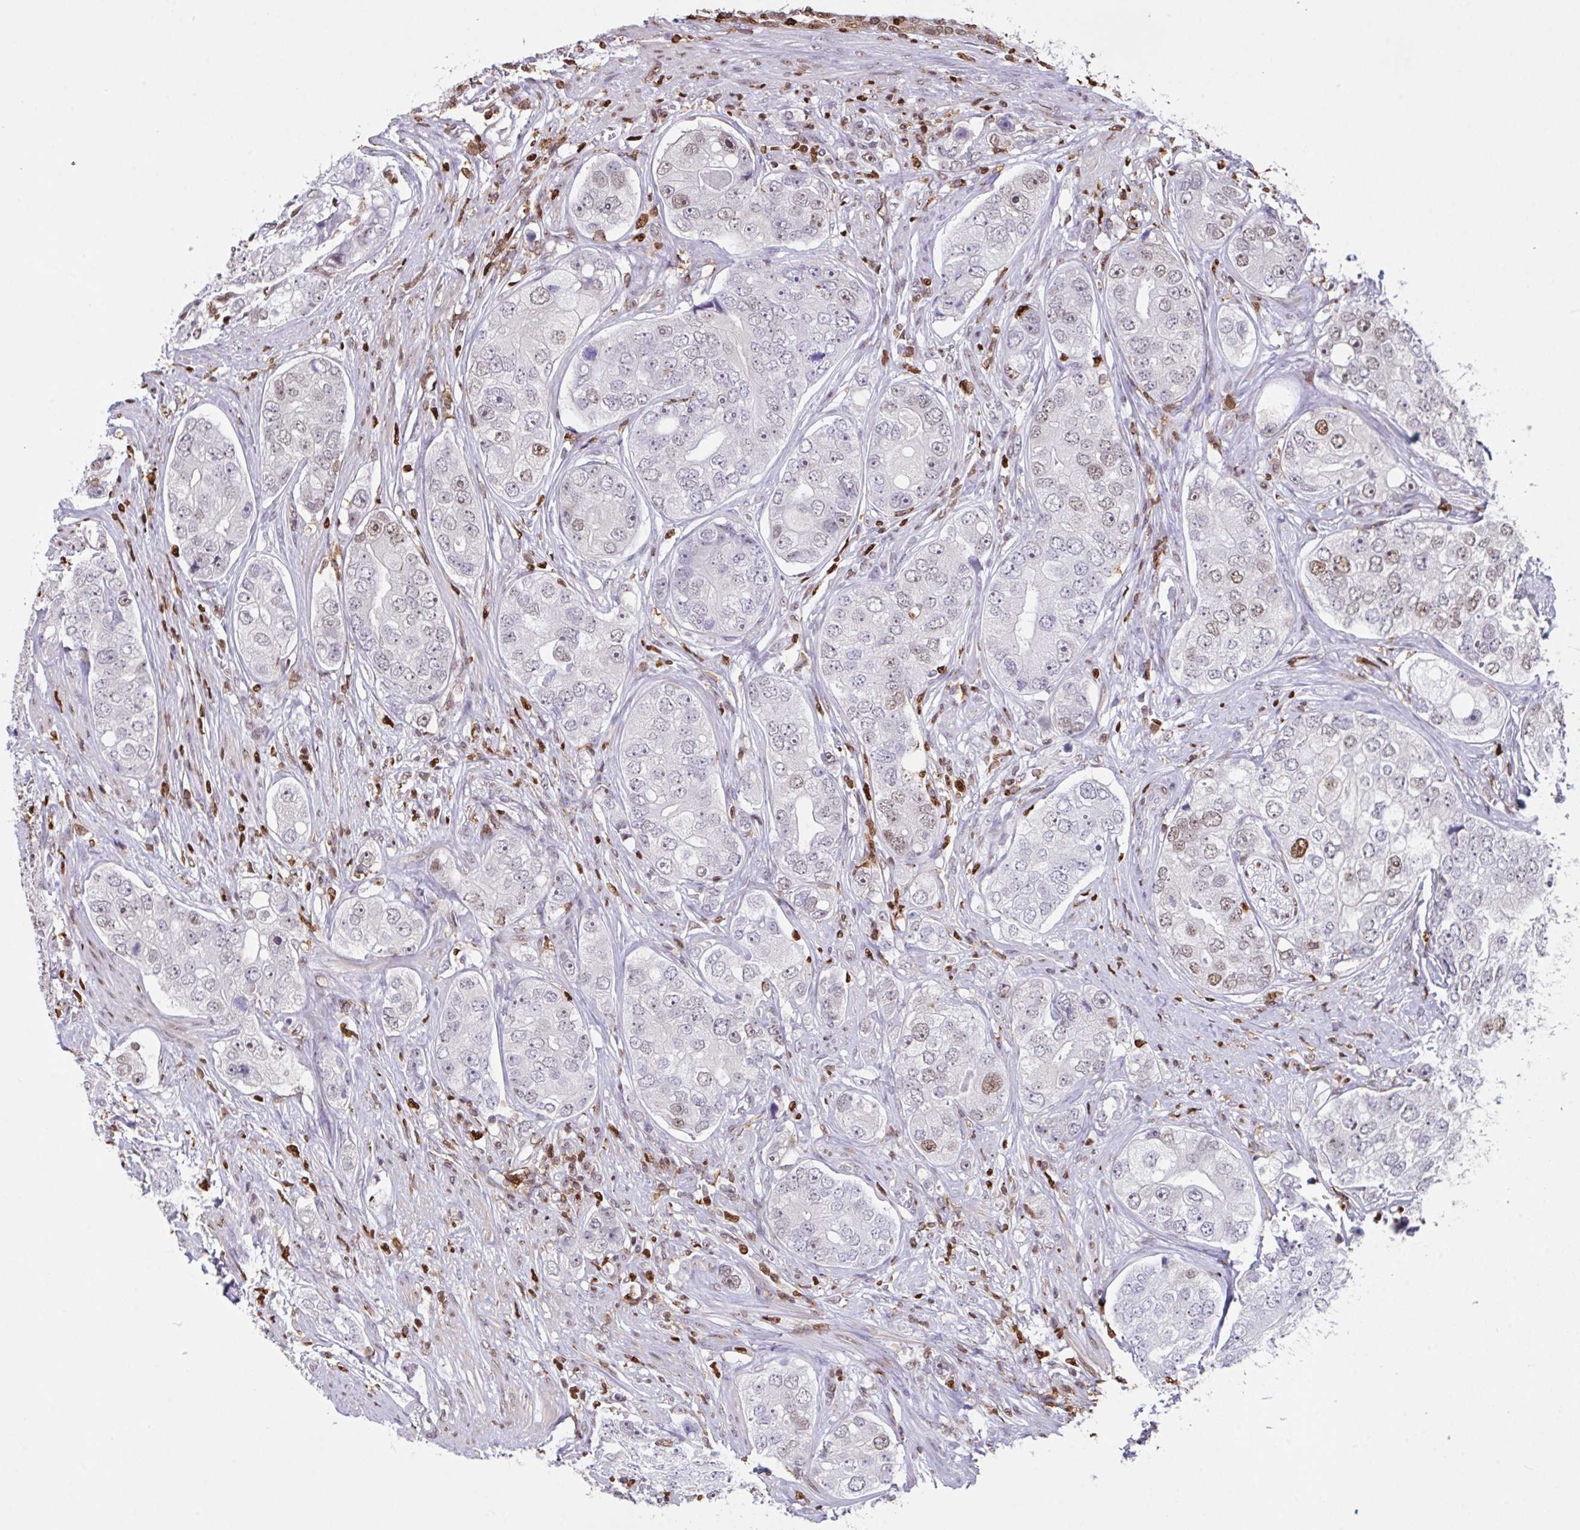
{"staining": {"intensity": "moderate", "quantity": "<25%", "location": "nuclear"}, "tissue": "prostate cancer", "cell_type": "Tumor cells", "image_type": "cancer", "snomed": [{"axis": "morphology", "description": "Adenocarcinoma, High grade"}, {"axis": "topography", "description": "Prostate"}], "caption": "Prostate adenocarcinoma (high-grade) stained for a protein (brown) demonstrates moderate nuclear positive staining in approximately <25% of tumor cells.", "gene": "BTBD10", "patient": {"sex": "male", "age": 60}}